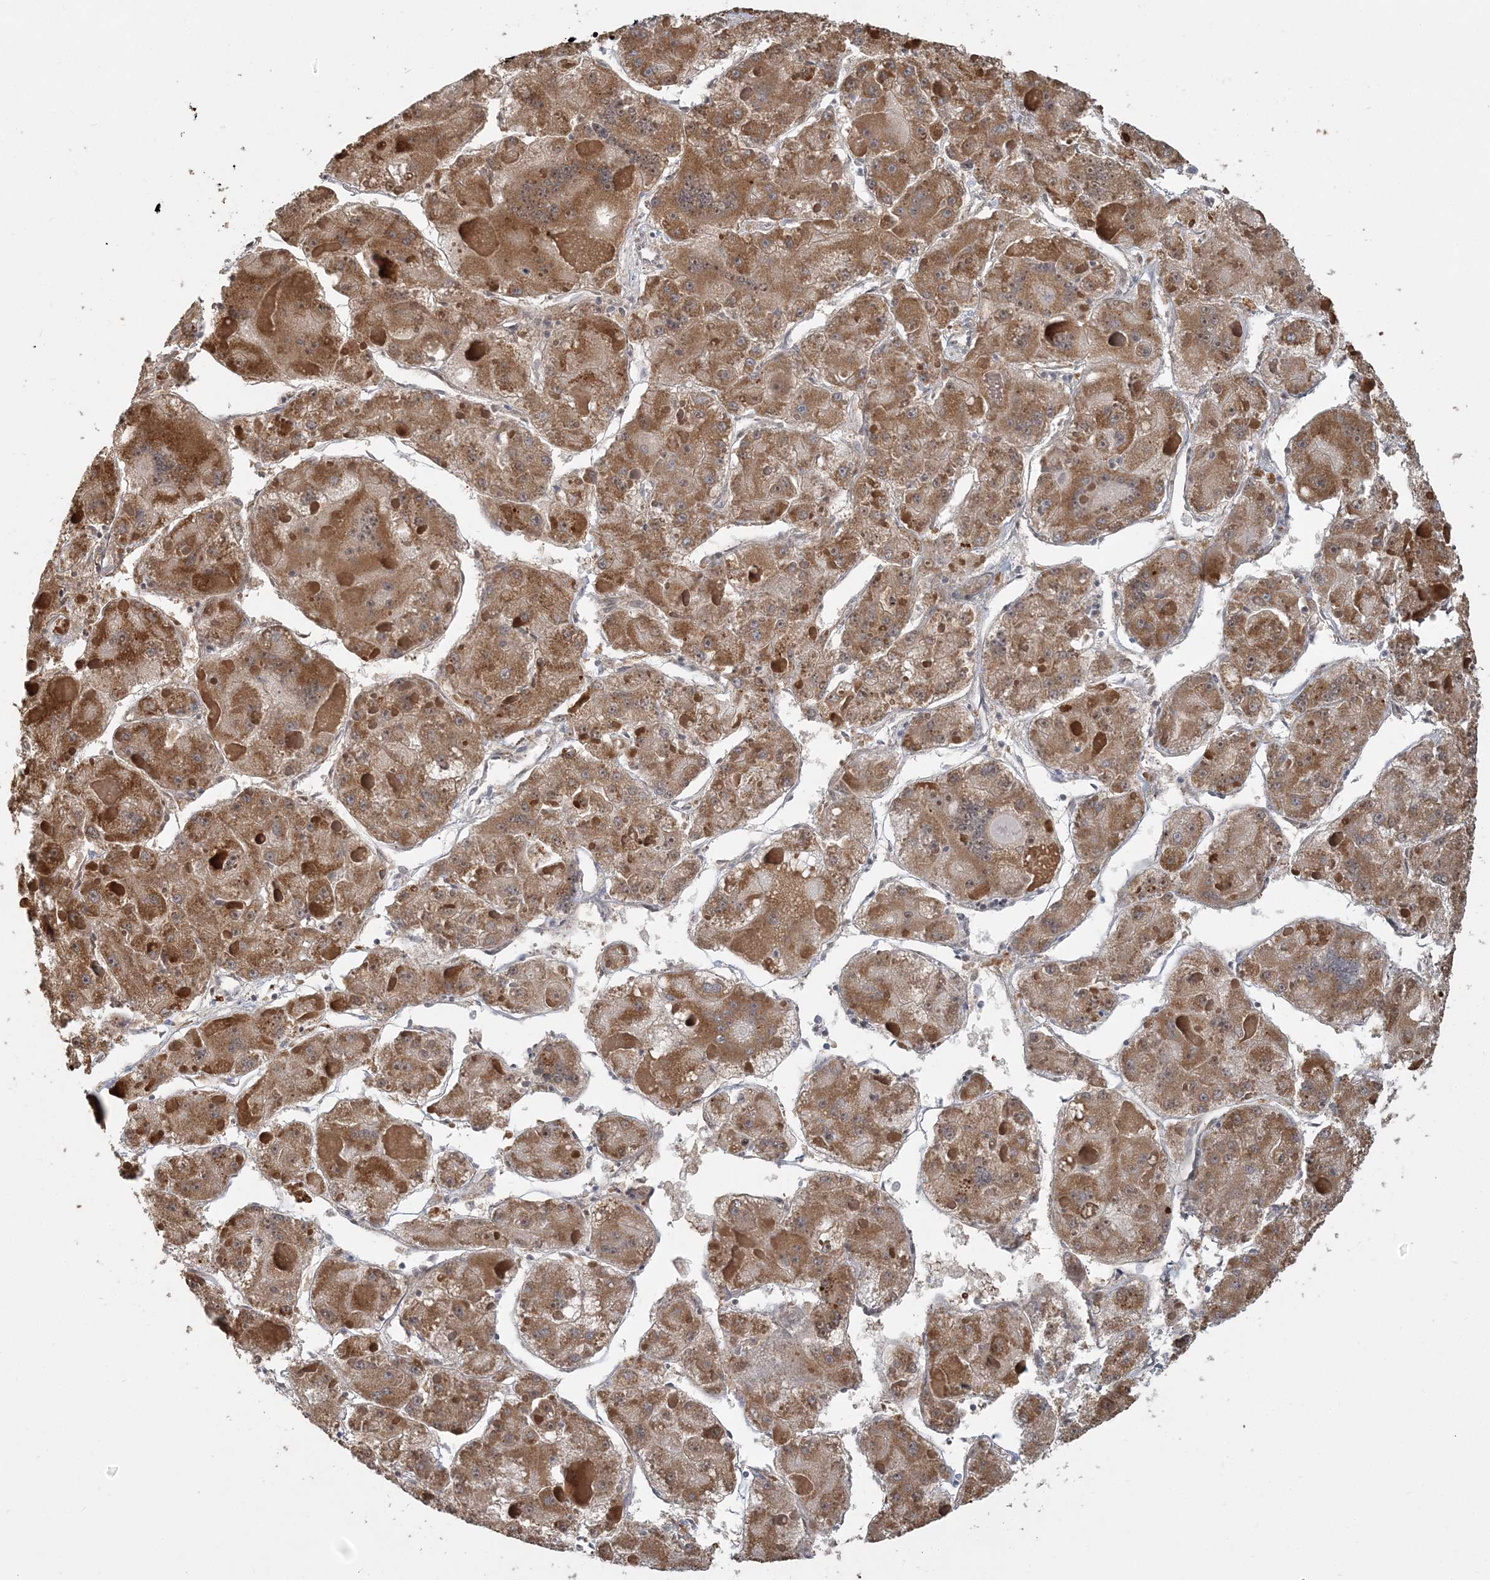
{"staining": {"intensity": "strong", "quantity": ">75%", "location": "cytoplasmic/membranous"}, "tissue": "liver cancer", "cell_type": "Tumor cells", "image_type": "cancer", "snomed": [{"axis": "morphology", "description": "Carcinoma, Hepatocellular, NOS"}, {"axis": "topography", "description": "Liver"}], "caption": "Immunohistochemical staining of human liver cancer (hepatocellular carcinoma) exhibits high levels of strong cytoplasmic/membranous protein positivity in approximately >75% of tumor cells.", "gene": "SUCLG1", "patient": {"sex": "female", "age": 73}}